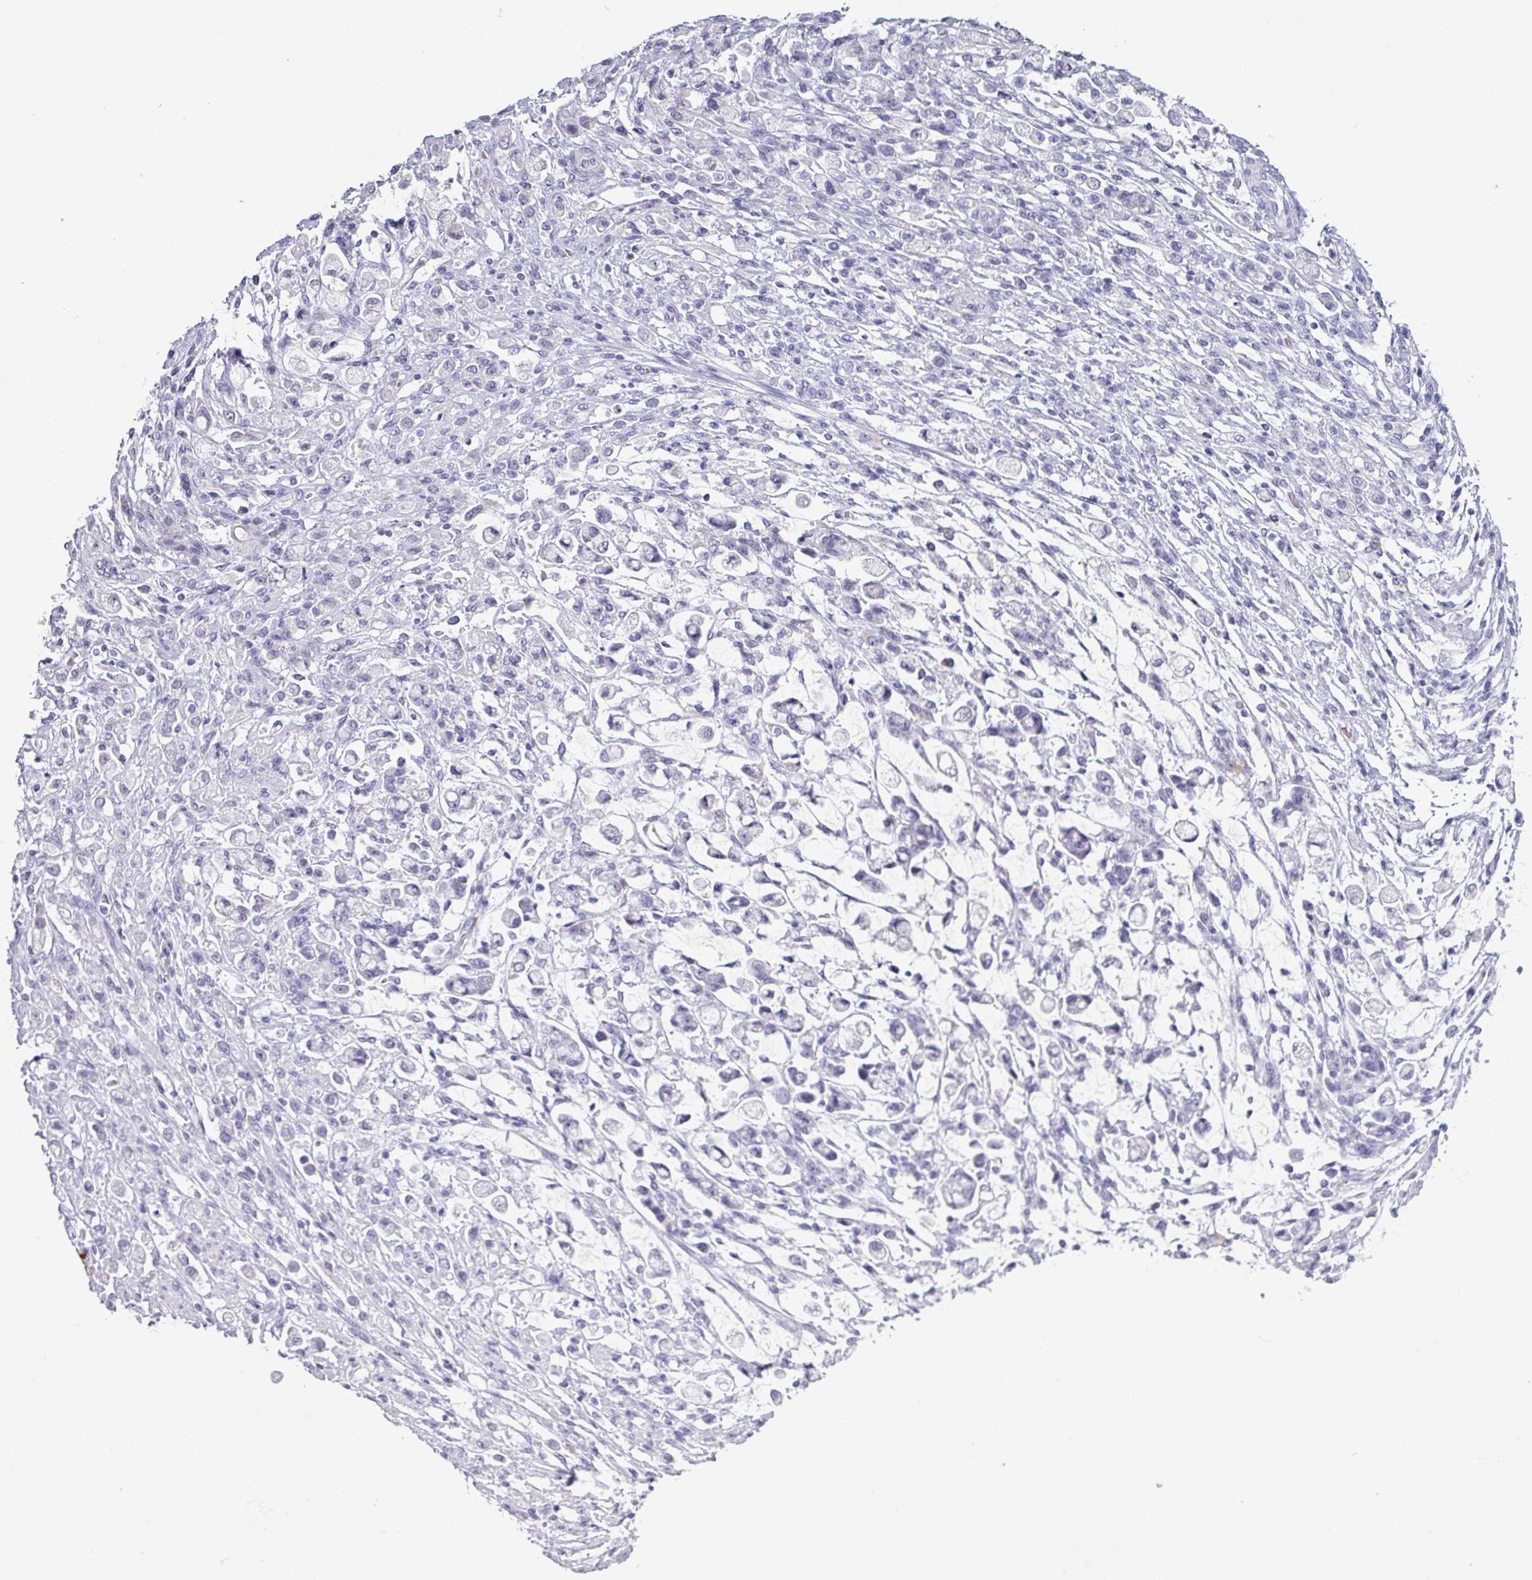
{"staining": {"intensity": "negative", "quantity": "none", "location": "none"}, "tissue": "stomach cancer", "cell_type": "Tumor cells", "image_type": "cancer", "snomed": [{"axis": "morphology", "description": "Adenocarcinoma, NOS"}, {"axis": "topography", "description": "Stomach"}], "caption": "Photomicrograph shows no protein staining in tumor cells of stomach cancer (adenocarcinoma) tissue. (Stains: DAB (3,3'-diaminobenzidine) IHC with hematoxylin counter stain, Microscopy: brightfield microscopy at high magnification).", "gene": "SLC26A9", "patient": {"sex": "female", "age": 60}}